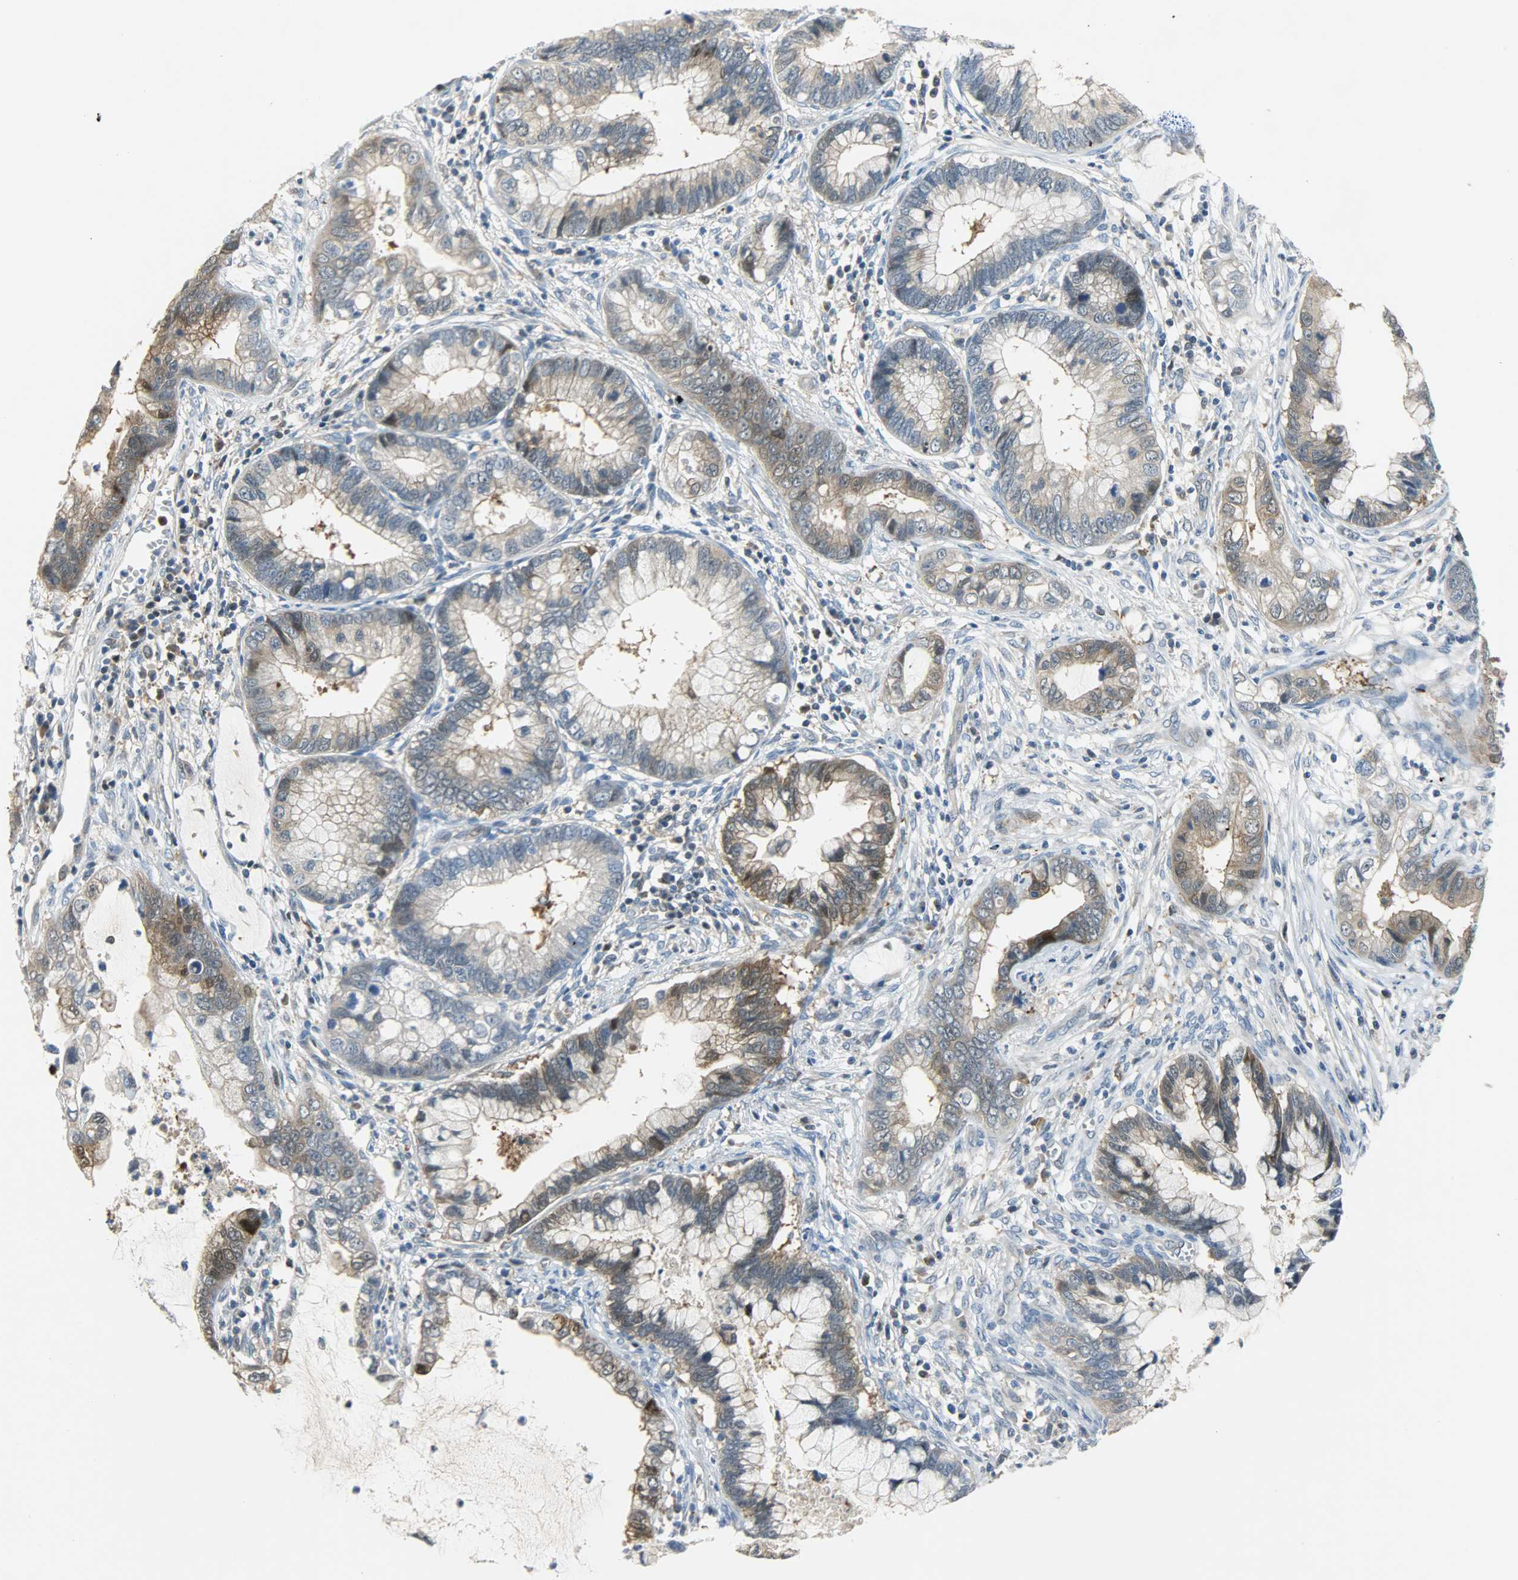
{"staining": {"intensity": "moderate", "quantity": "<25%", "location": "cytoplasmic/membranous"}, "tissue": "cervical cancer", "cell_type": "Tumor cells", "image_type": "cancer", "snomed": [{"axis": "morphology", "description": "Adenocarcinoma, NOS"}, {"axis": "topography", "description": "Cervix"}], "caption": "About <25% of tumor cells in adenocarcinoma (cervical) demonstrate moderate cytoplasmic/membranous protein positivity as visualized by brown immunohistochemical staining.", "gene": "EIF4EBP1", "patient": {"sex": "female", "age": 44}}